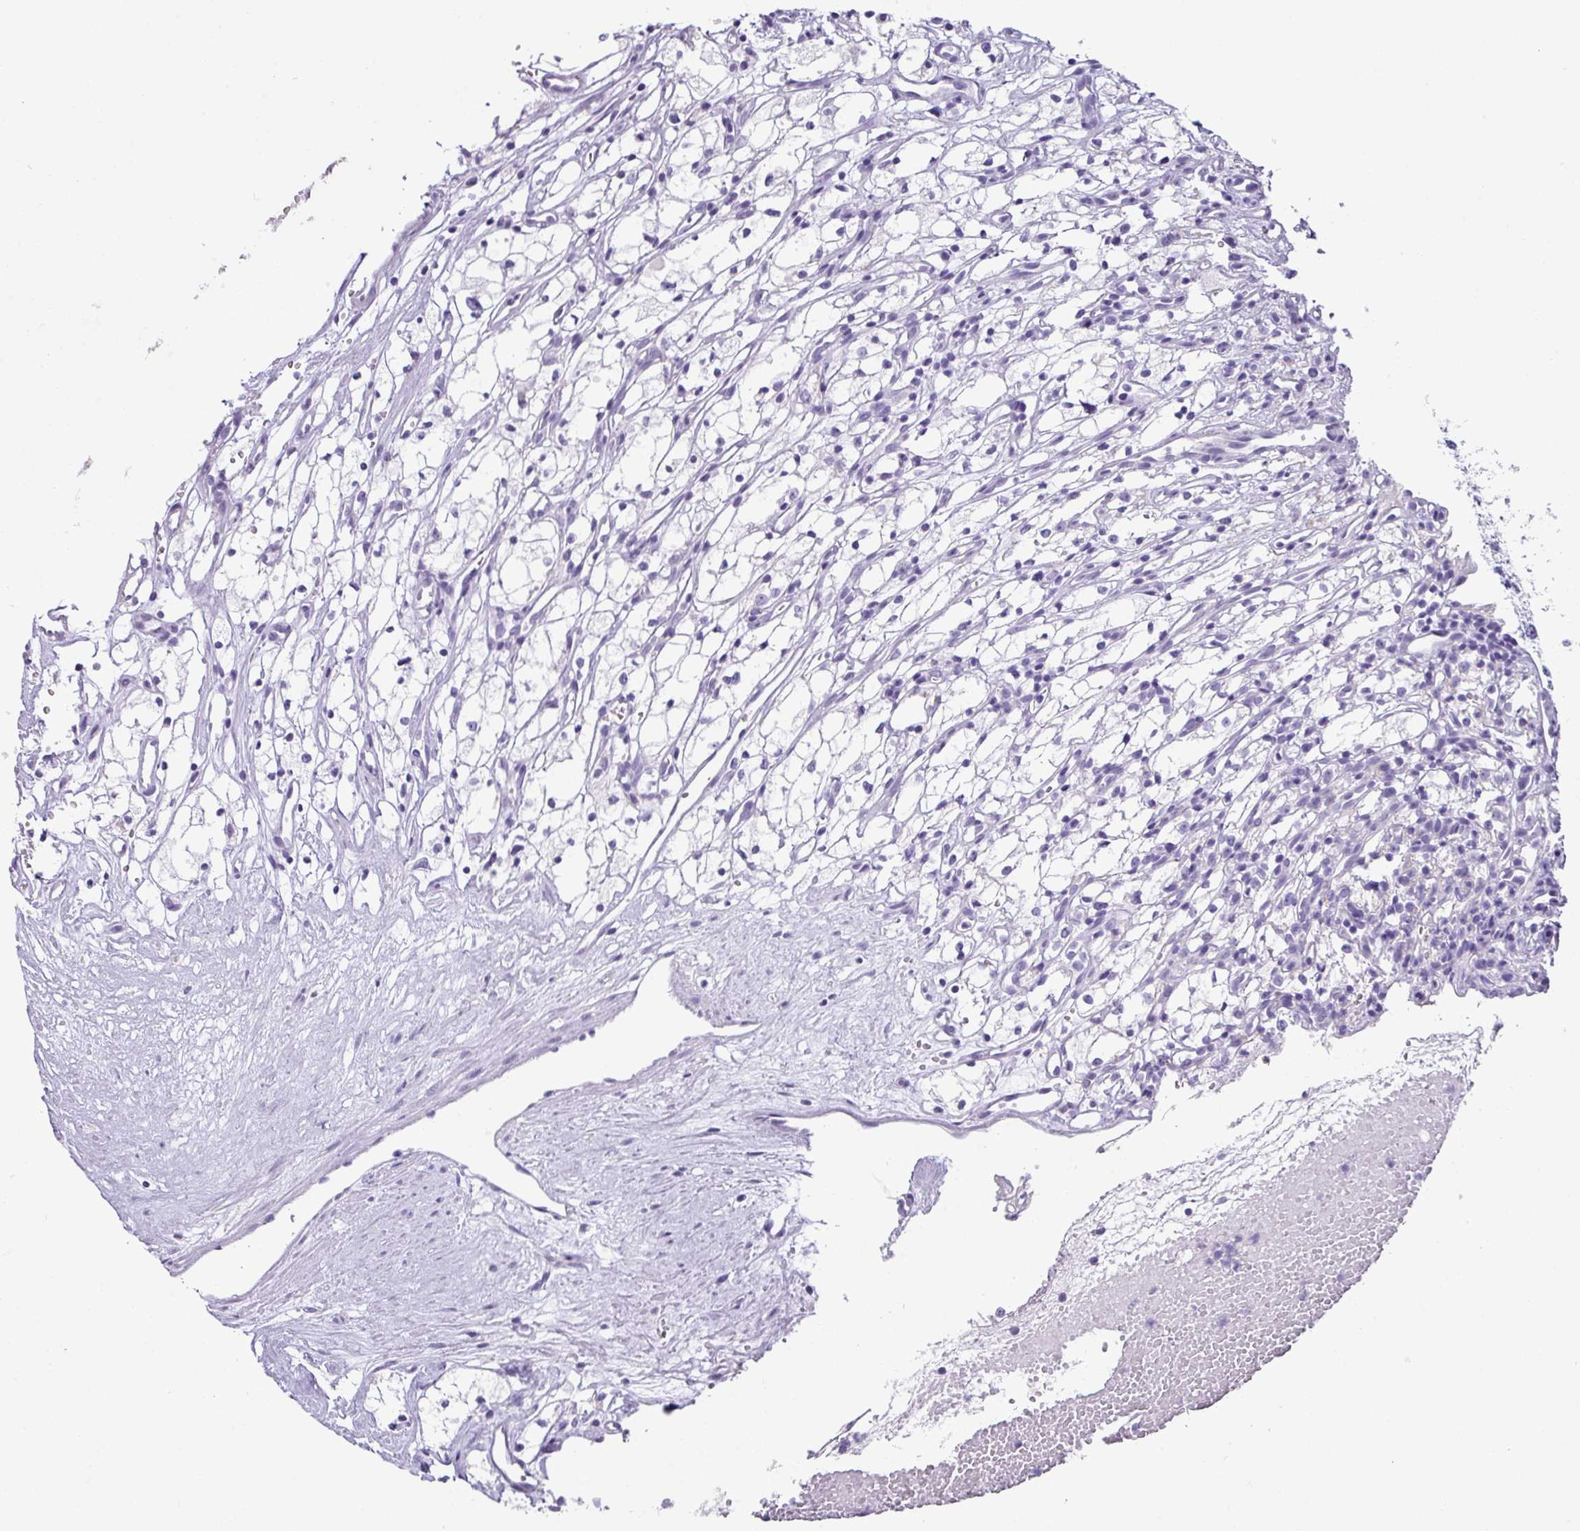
{"staining": {"intensity": "negative", "quantity": "none", "location": "none"}, "tissue": "renal cancer", "cell_type": "Tumor cells", "image_type": "cancer", "snomed": [{"axis": "morphology", "description": "Adenocarcinoma, NOS"}, {"axis": "topography", "description": "Kidney"}], "caption": "Renal adenocarcinoma was stained to show a protein in brown. There is no significant expression in tumor cells.", "gene": "NCCRP1", "patient": {"sex": "male", "age": 59}}